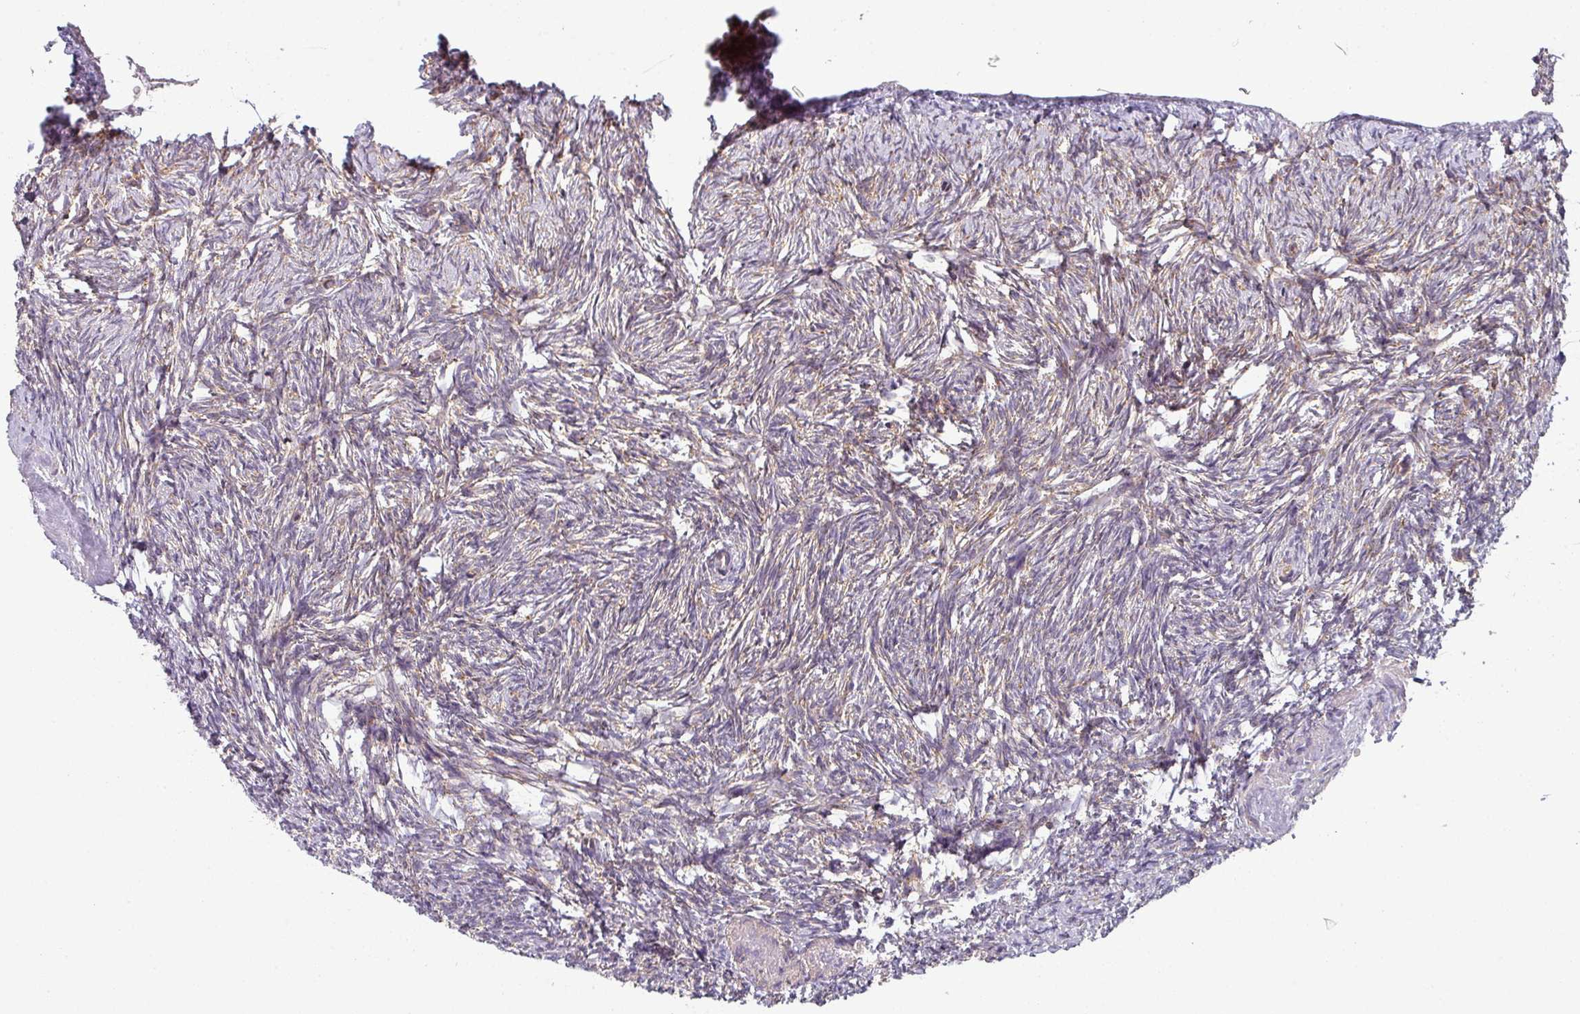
{"staining": {"intensity": "weak", "quantity": "25%-75%", "location": "cytoplasmic/membranous"}, "tissue": "ovary", "cell_type": "Ovarian stroma cells", "image_type": "normal", "snomed": [{"axis": "morphology", "description": "Normal tissue, NOS"}, {"axis": "topography", "description": "Ovary"}], "caption": "A brown stain shows weak cytoplasmic/membranous staining of a protein in ovarian stroma cells of benign ovary.", "gene": "MRPS16", "patient": {"sex": "female", "age": 51}}